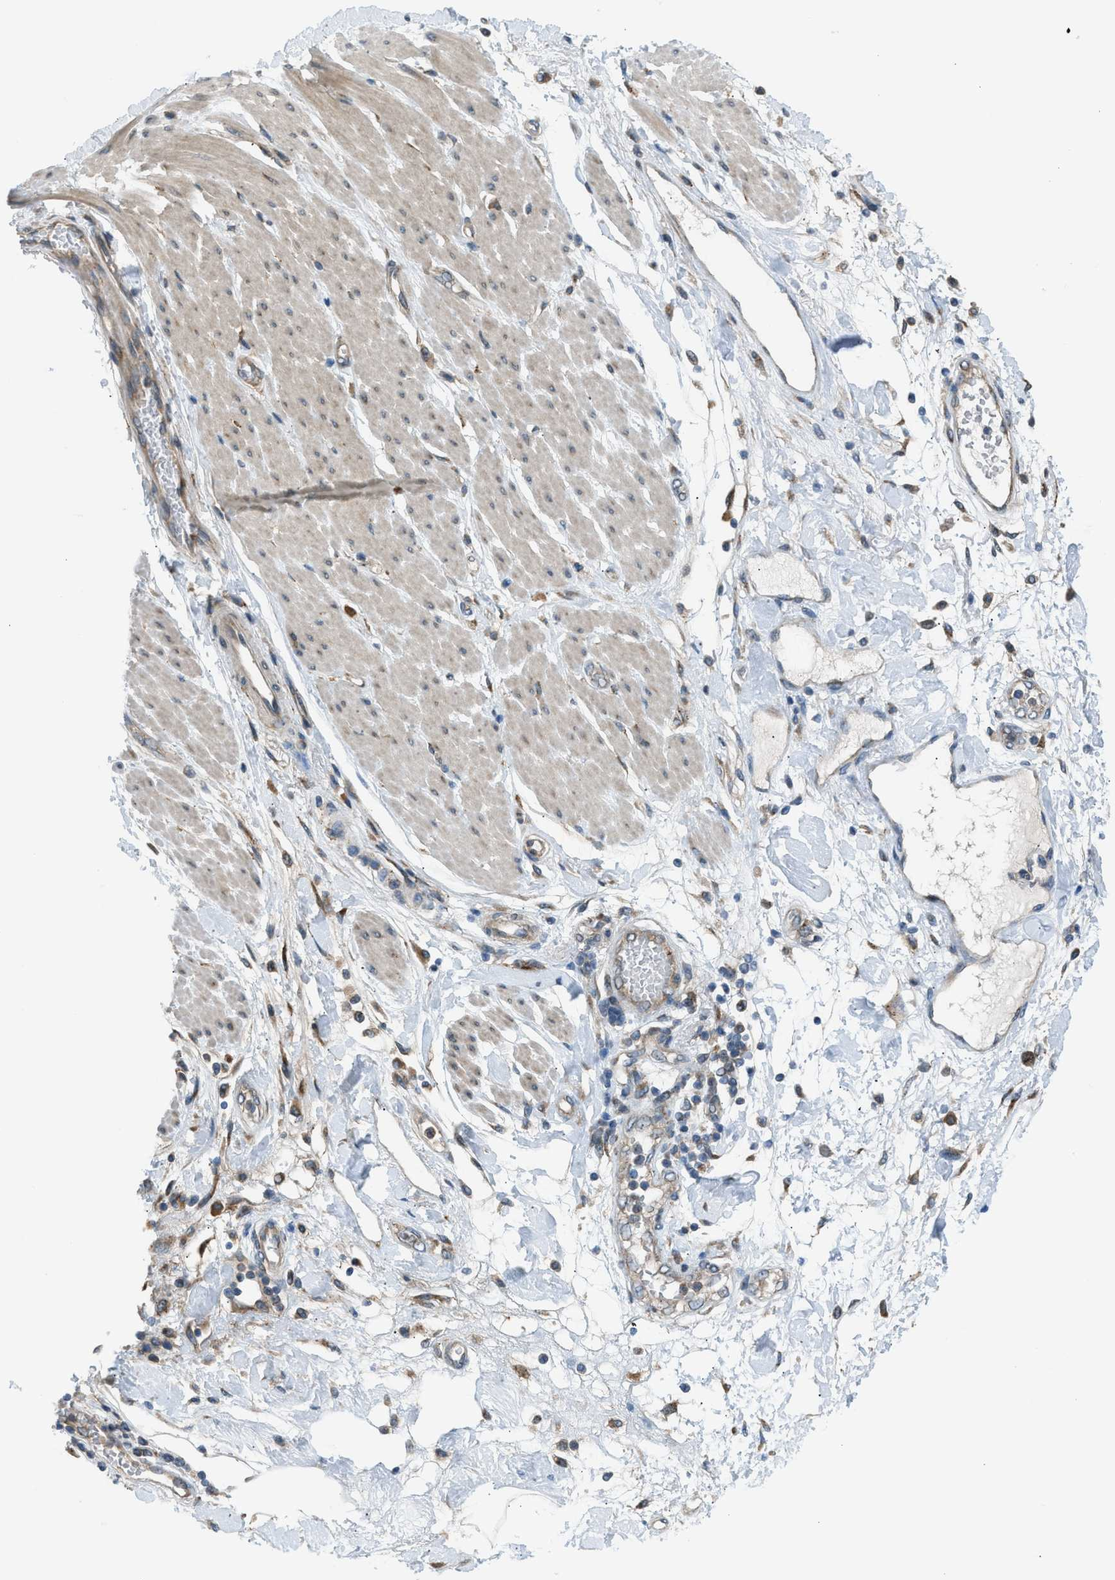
{"staining": {"intensity": "strong", "quantity": "<25%", "location": "cytoplasmic/membranous"}, "tissue": "adipose tissue", "cell_type": "Adipocytes", "image_type": "normal", "snomed": [{"axis": "morphology", "description": "Normal tissue, NOS"}, {"axis": "morphology", "description": "Adenocarcinoma, NOS"}, {"axis": "topography", "description": "Duodenum"}, {"axis": "topography", "description": "Peripheral nerve tissue"}], "caption": "A brown stain labels strong cytoplasmic/membranous expression of a protein in adipocytes of unremarkable human adipose tissue.", "gene": "EDARADD", "patient": {"sex": "female", "age": 60}}